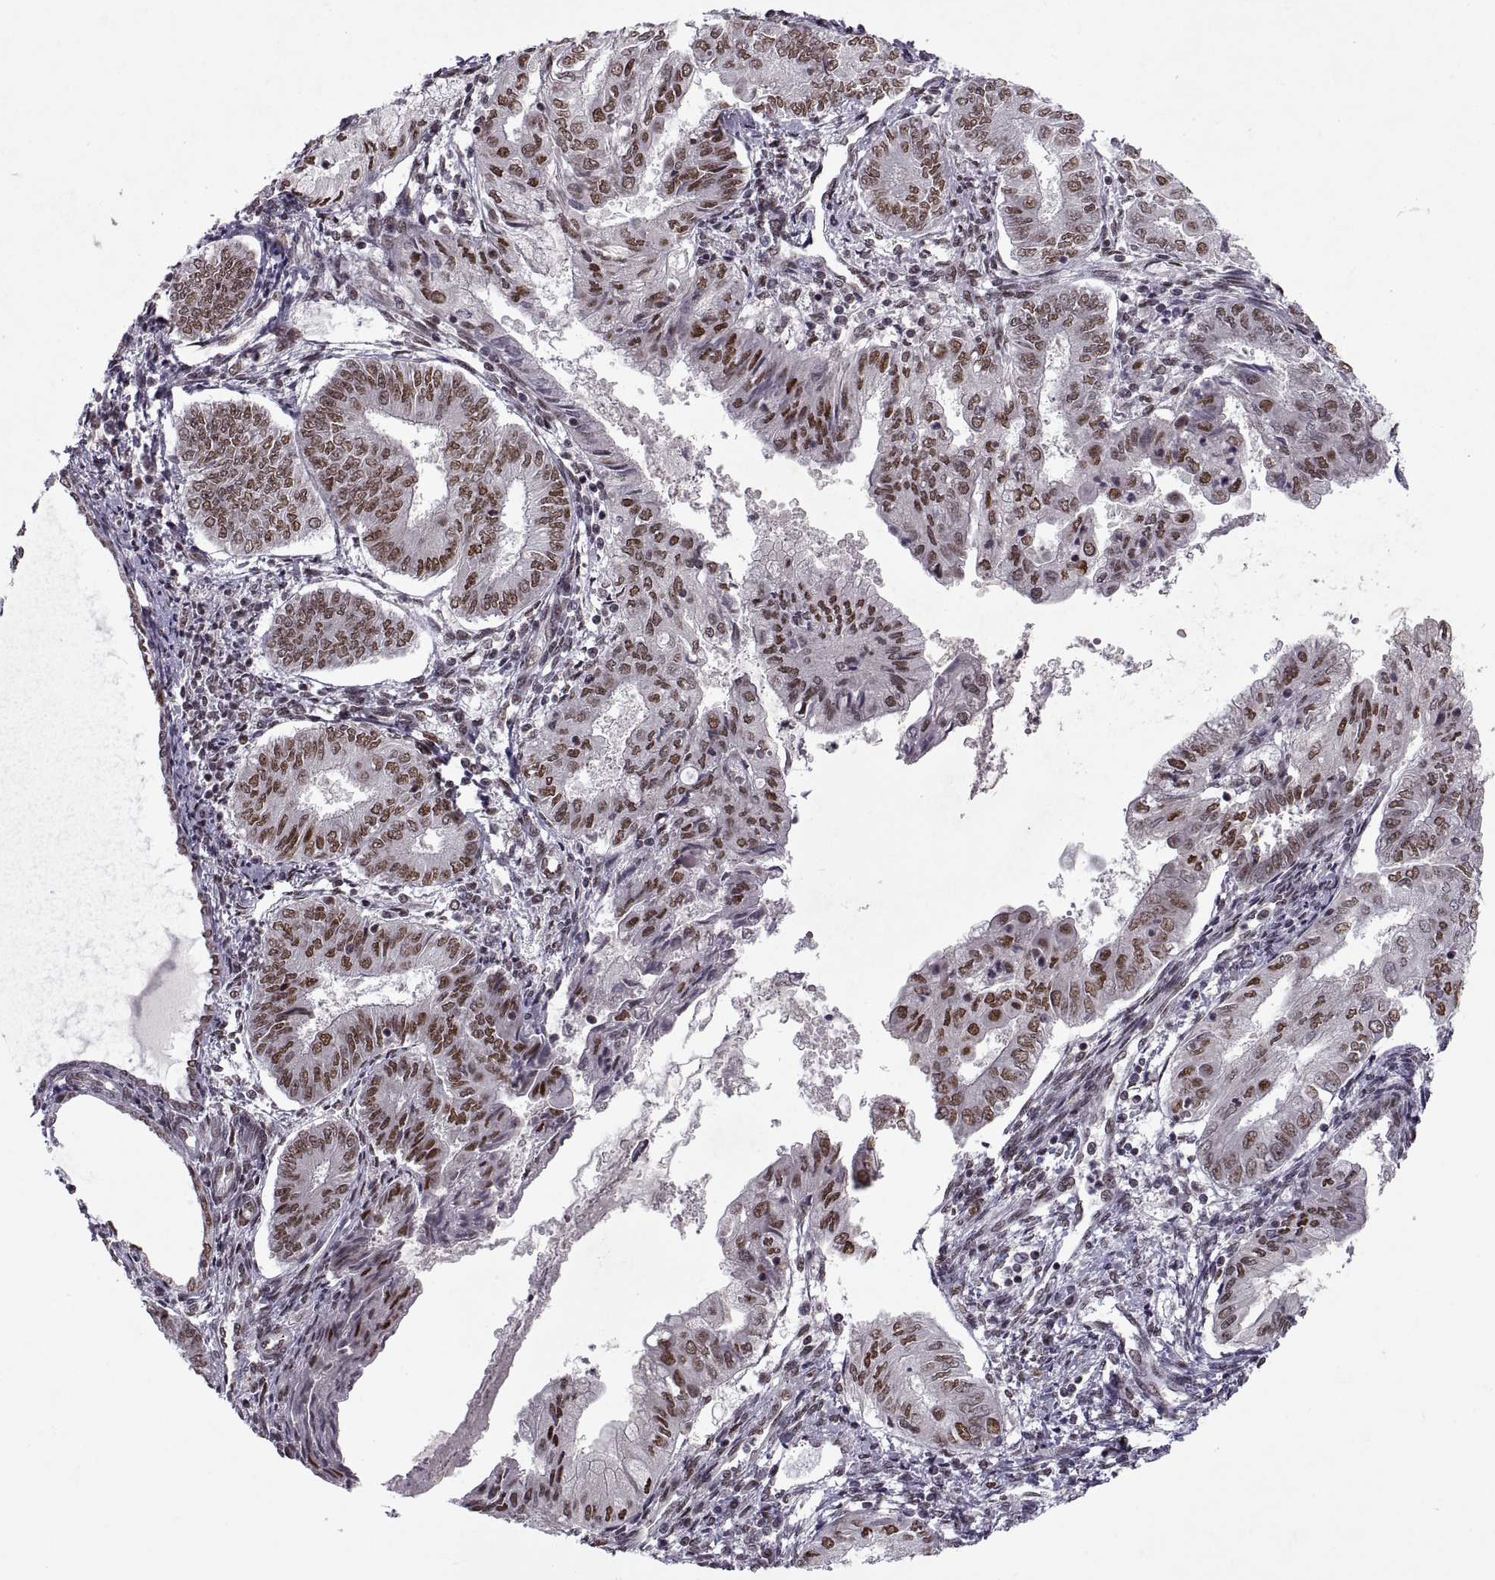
{"staining": {"intensity": "moderate", "quantity": ">75%", "location": "nuclear"}, "tissue": "endometrial cancer", "cell_type": "Tumor cells", "image_type": "cancer", "snomed": [{"axis": "morphology", "description": "Adenocarcinoma, NOS"}, {"axis": "topography", "description": "Endometrium"}], "caption": "DAB immunohistochemical staining of endometrial cancer (adenocarcinoma) displays moderate nuclear protein staining in about >75% of tumor cells.", "gene": "MT1E", "patient": {"sex": "female", "age": 68}}